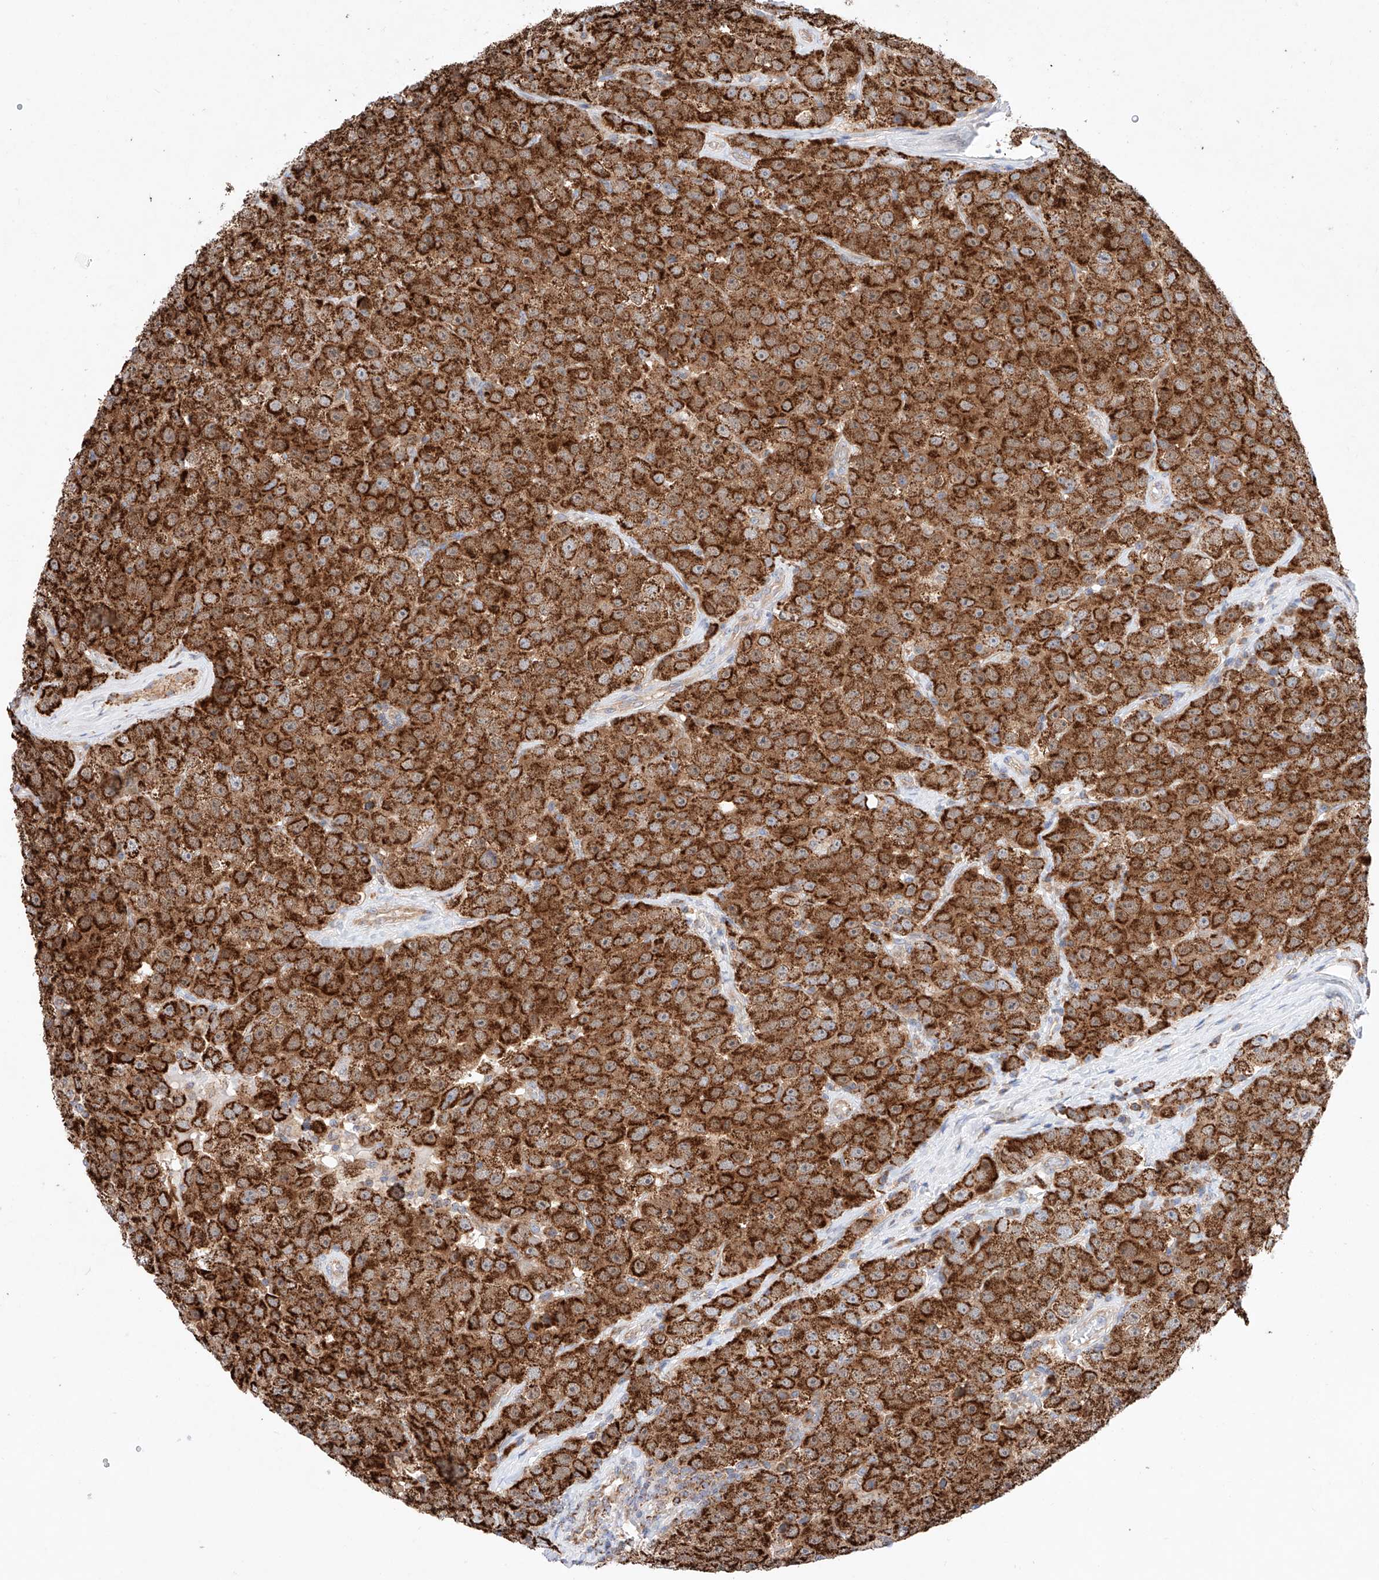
{"staining": {"intensity": "strong", "quantity": ">75%", "location": "cytoplasmic/membranous"}, "tissue": "testis cancer", "cell_type": "Tumor cells", "image_type": "cancer", "snomed": [{"axis": "morphology", "description": "Seminoma, NOS"}, {"axis": "topography", "description": "Testis"}], "caption": "Protein staining demonstrates strong cytoplasmic/membranous positivity in approximately >75% of tumor cells in testis seminoma.", "gene": "KTI12", "patient": {"sex": "male", "age": 28}}